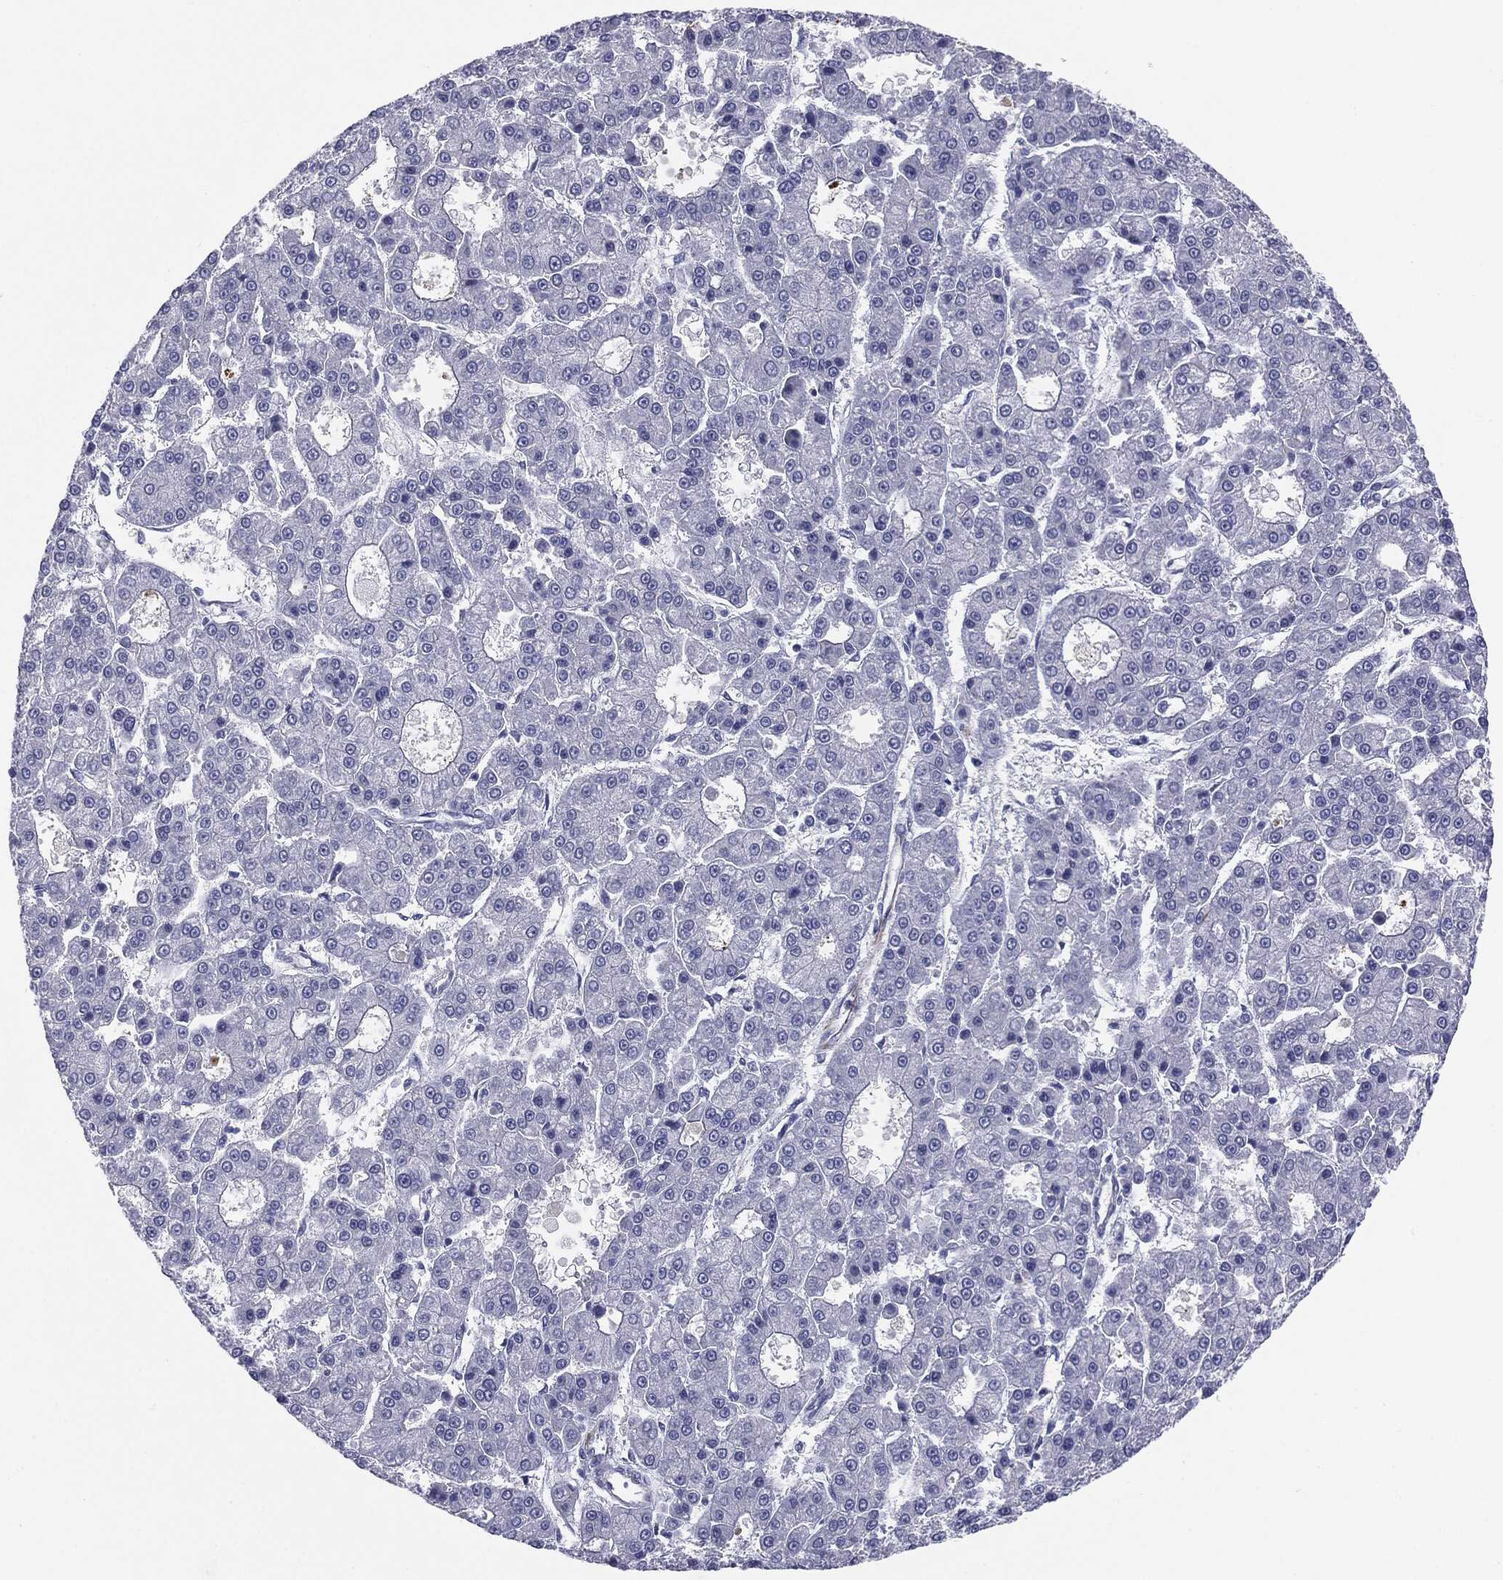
{"staining": {"intensity": "negative", "quantity": "none", "location": "none"}, "tissue": "liver cancer", "cell_type": "Tumor cells", "image_type": "cancer", "snomed": [{"axis": "morphology", "description": "Carcinoma, Hepatocellular, NOS"}, {"axis": "topography", "description": "Liver"}], "caption": "This is a image of immunohistochemistry staining of hepatocellular carcinoma (liver), which shows no staining in tumor cells.", "gene": "SLC5A5", "patient": {"sex": "male", "age": 70}}